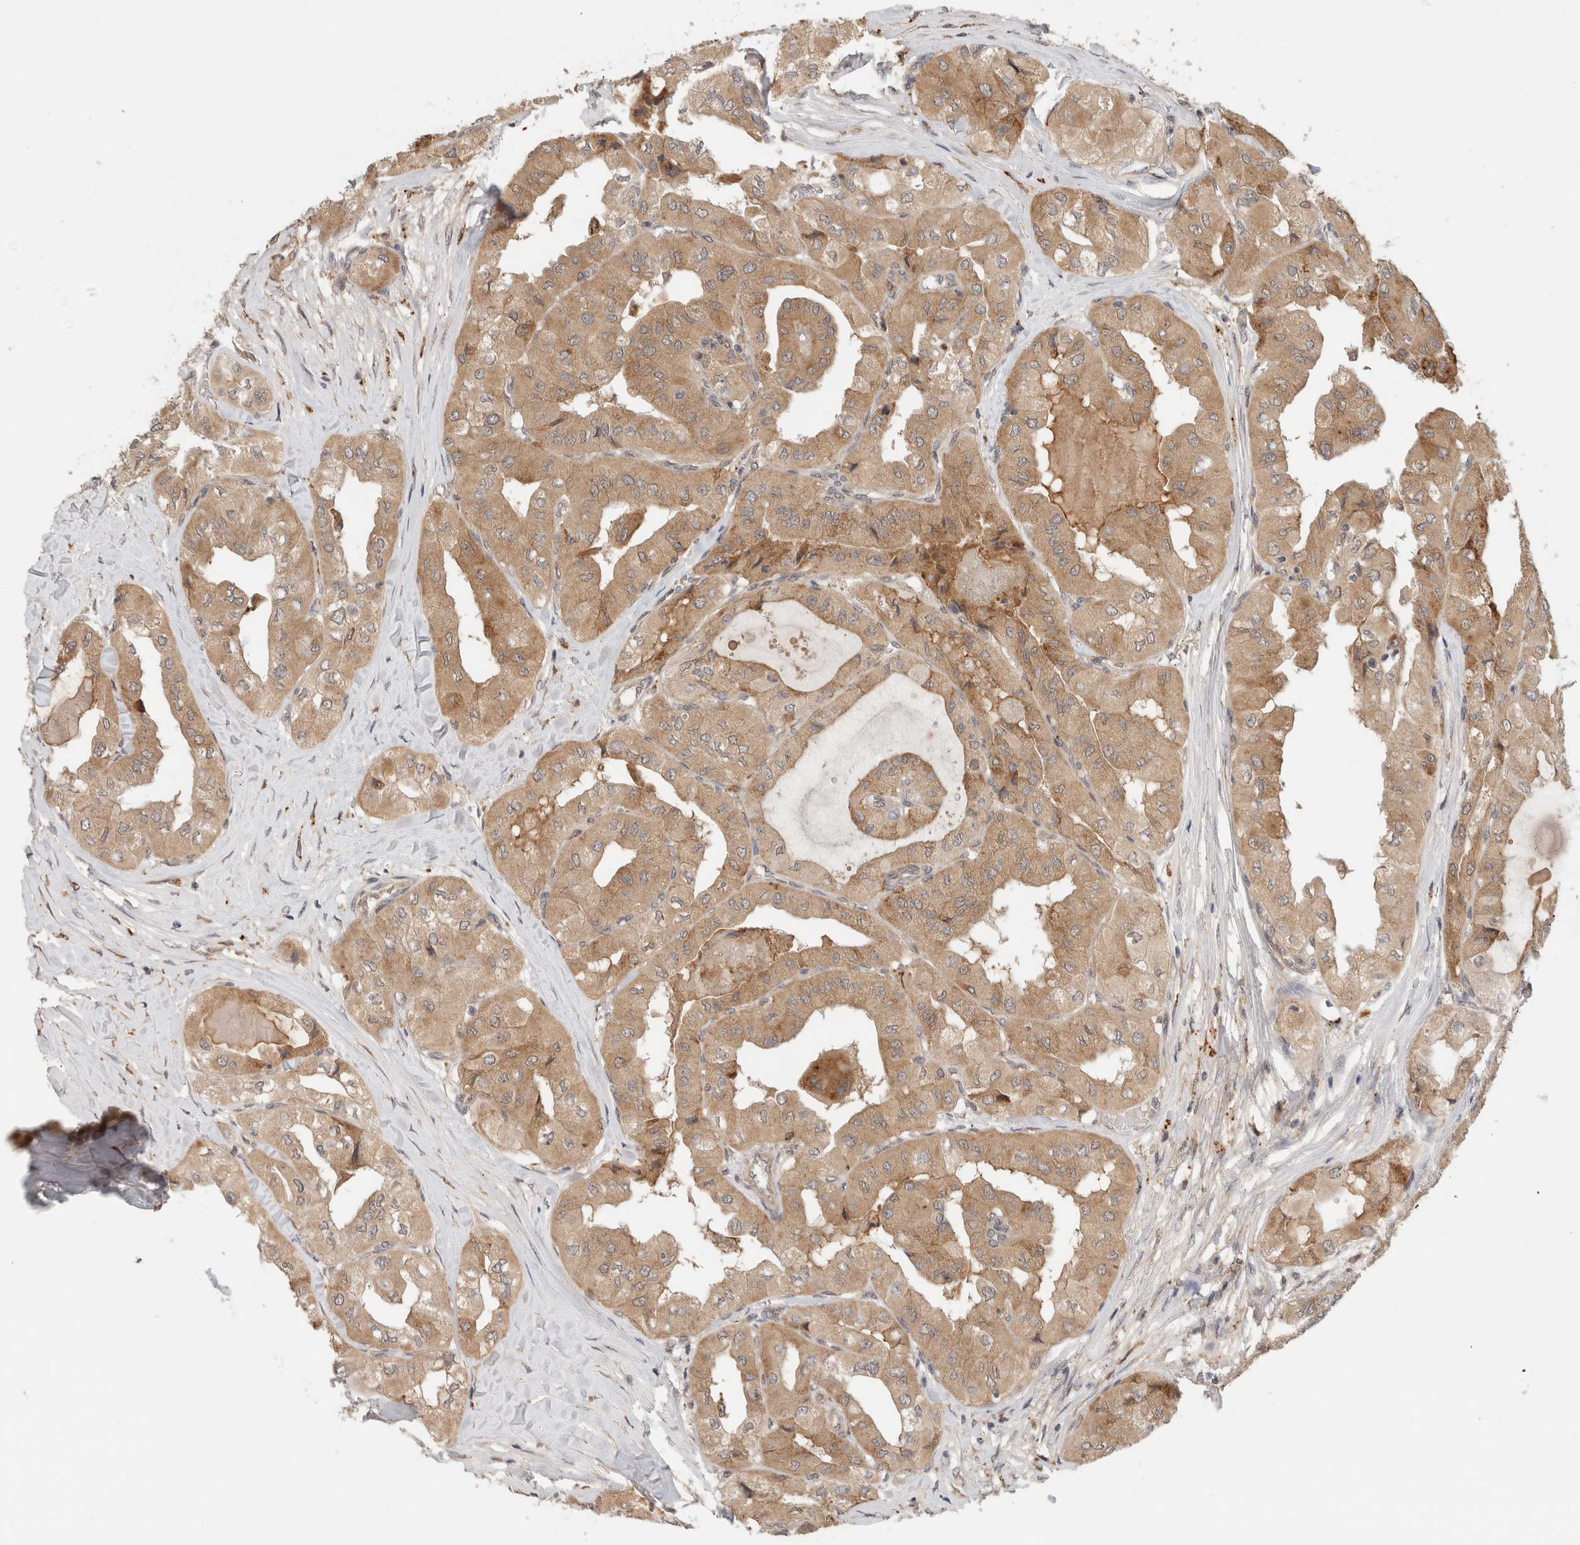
{"staining": {"intensity": "moderate", "quantity": ">75%", "location": "cytoplasmic/membranous"}, "tissue": "thyroid cancer", "cell_type": "Tumor cells", "image_type": "cancer", "snomed": [{"axis": "morphology", "description": "Papillary adenocarcinoma, NOS"}, {"axis": "topography", "description": "Thyroid gland"}], "caption": "Moderate cytoplasmic/membranous positivity is identified in approximately >75% of tumor cells in papillary adenocarcinoma (thyroid). The protein is shown in brown color, while the nuclei are stained blue.", "gene": "SGK1", "patient": {"sex": "female", "age": 59}}